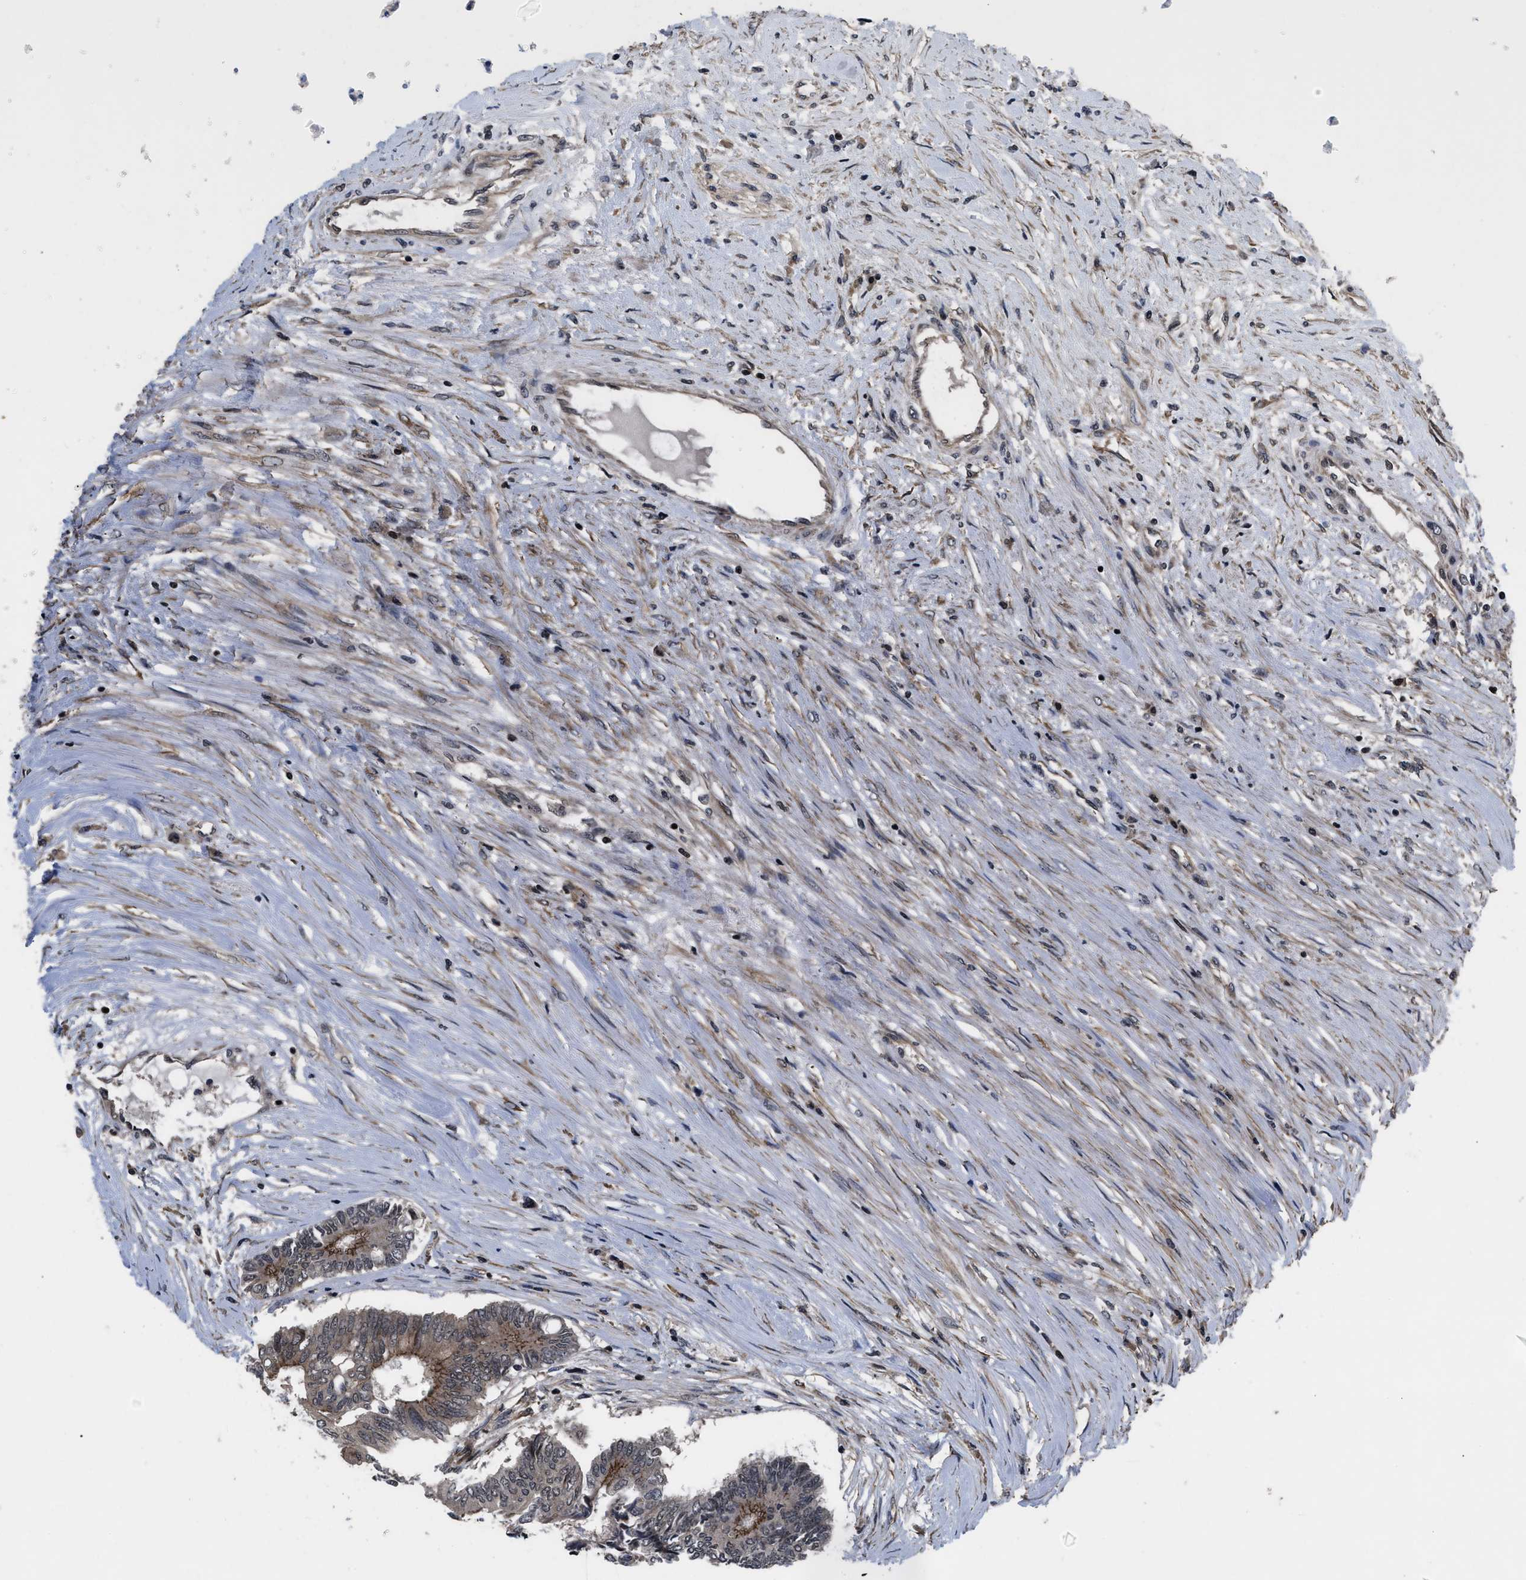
{"staining": {"intensity": "weak", "quantity": "25%-75%", "location": "cytoplasmic/membranous"}, "tissue": "colorectal cancer", "cell_type": "Tumor cells", "image_type": "cancer", "snomed": [{"axis": "morphology", "description": "Adenocarcinoma, NOS"}, {"axis": "topography", "description": "Rectum"}], "caption": "Immunohistochemical staining of colorectal cancer (adenocarcinoma) reveals low levels of weak cytoplasmic/membranous staining in approximately 25%-75% of tumor cells.", "gene": "DNAJC14", "patient": {"sex": "male", "age": 63}}